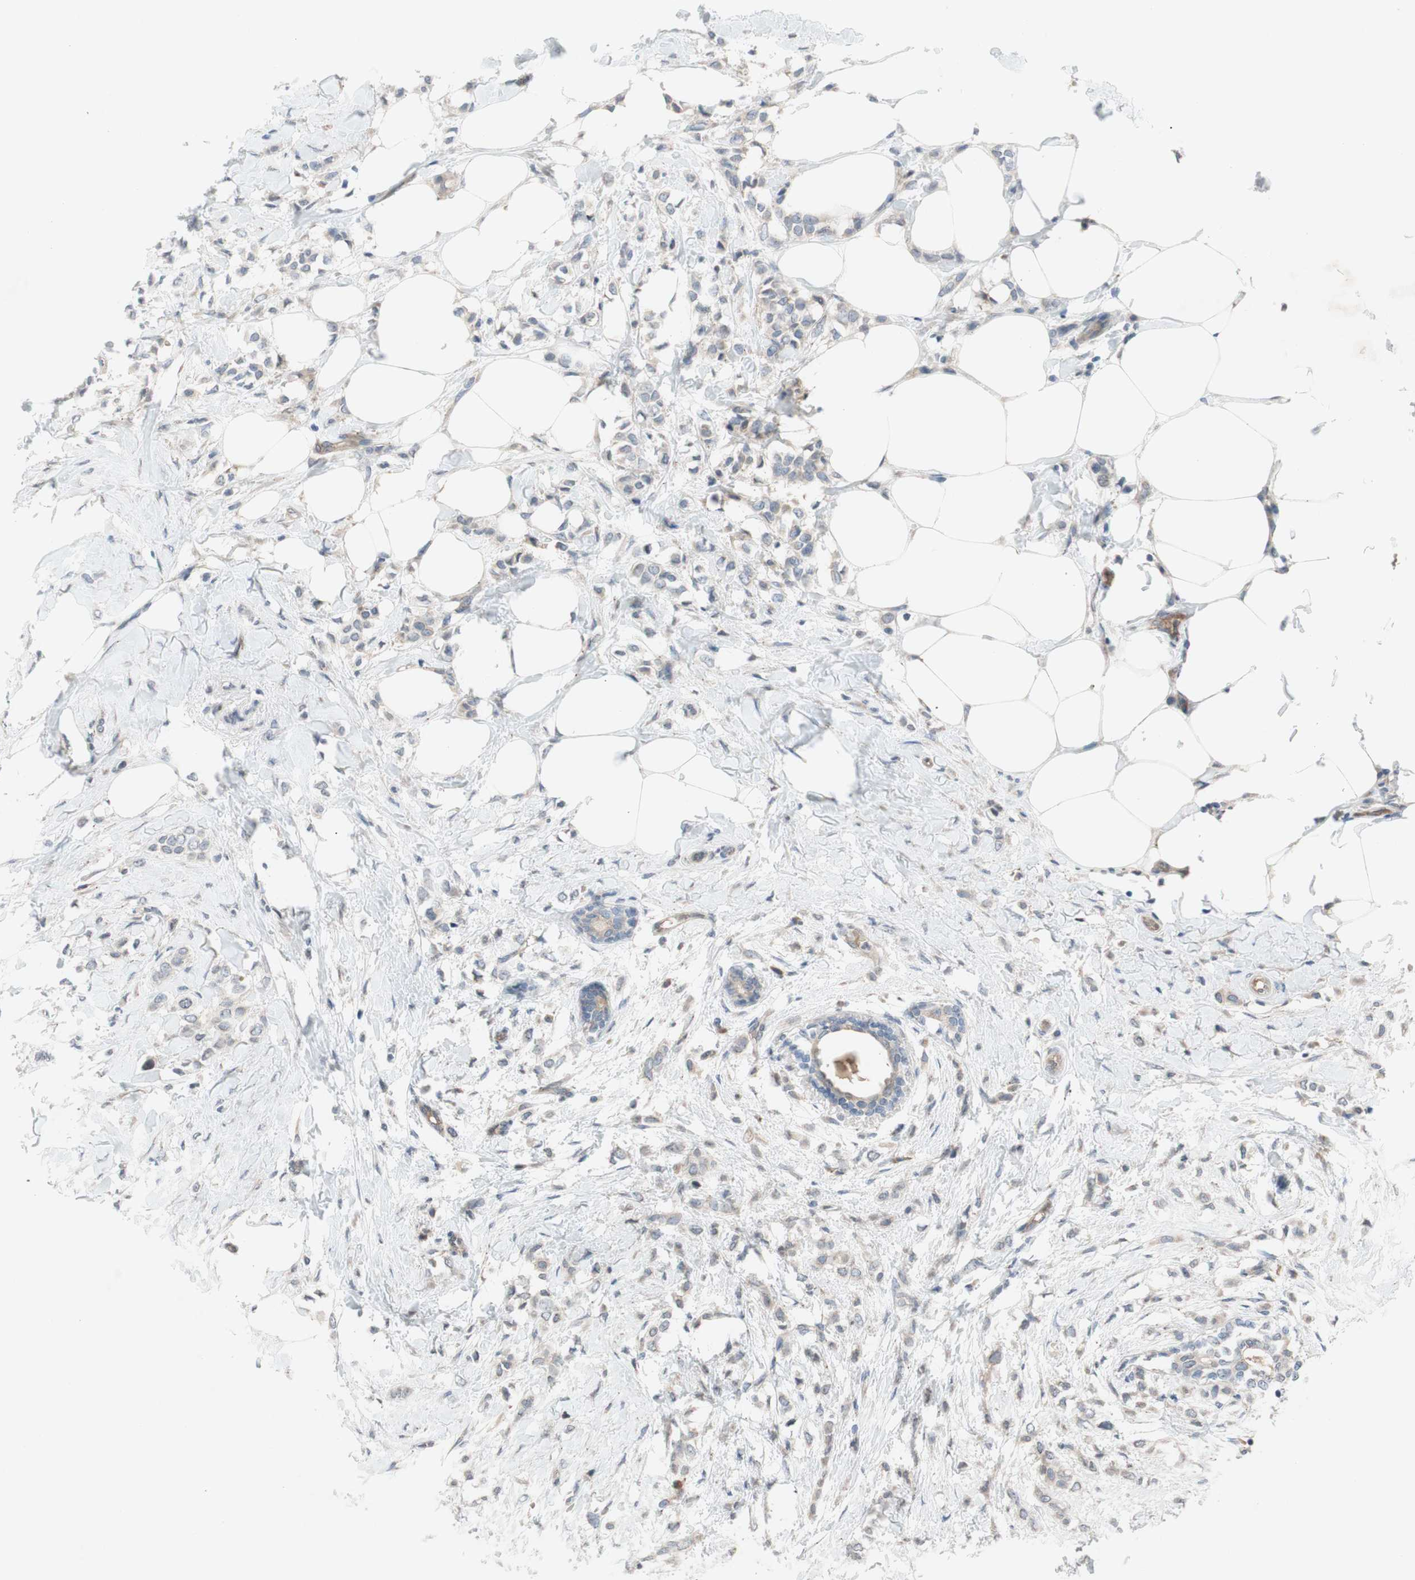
{"staining": {"intensity": "negative", "quantity": "none", "location": "none"}, "tissue": "breast cancer", "cell_type": "Tumor cells", "image_type": "cancer", "snomed": [{"axis": "morphology", "description": "Lobular carcinoma, in situ"}, {"axis": "morphology", "description": "Lobular carcinoma"}, {"axis": "topography", "description": "Breast"}], "caption": "Tumor cells show no significant positivity in breast cancer. (DAB (3,3'-diaminobenzidine) immunohistochemistry, high magnification).", "gene": "ADD2", "patient": {"sex": "female", "age": 41}}